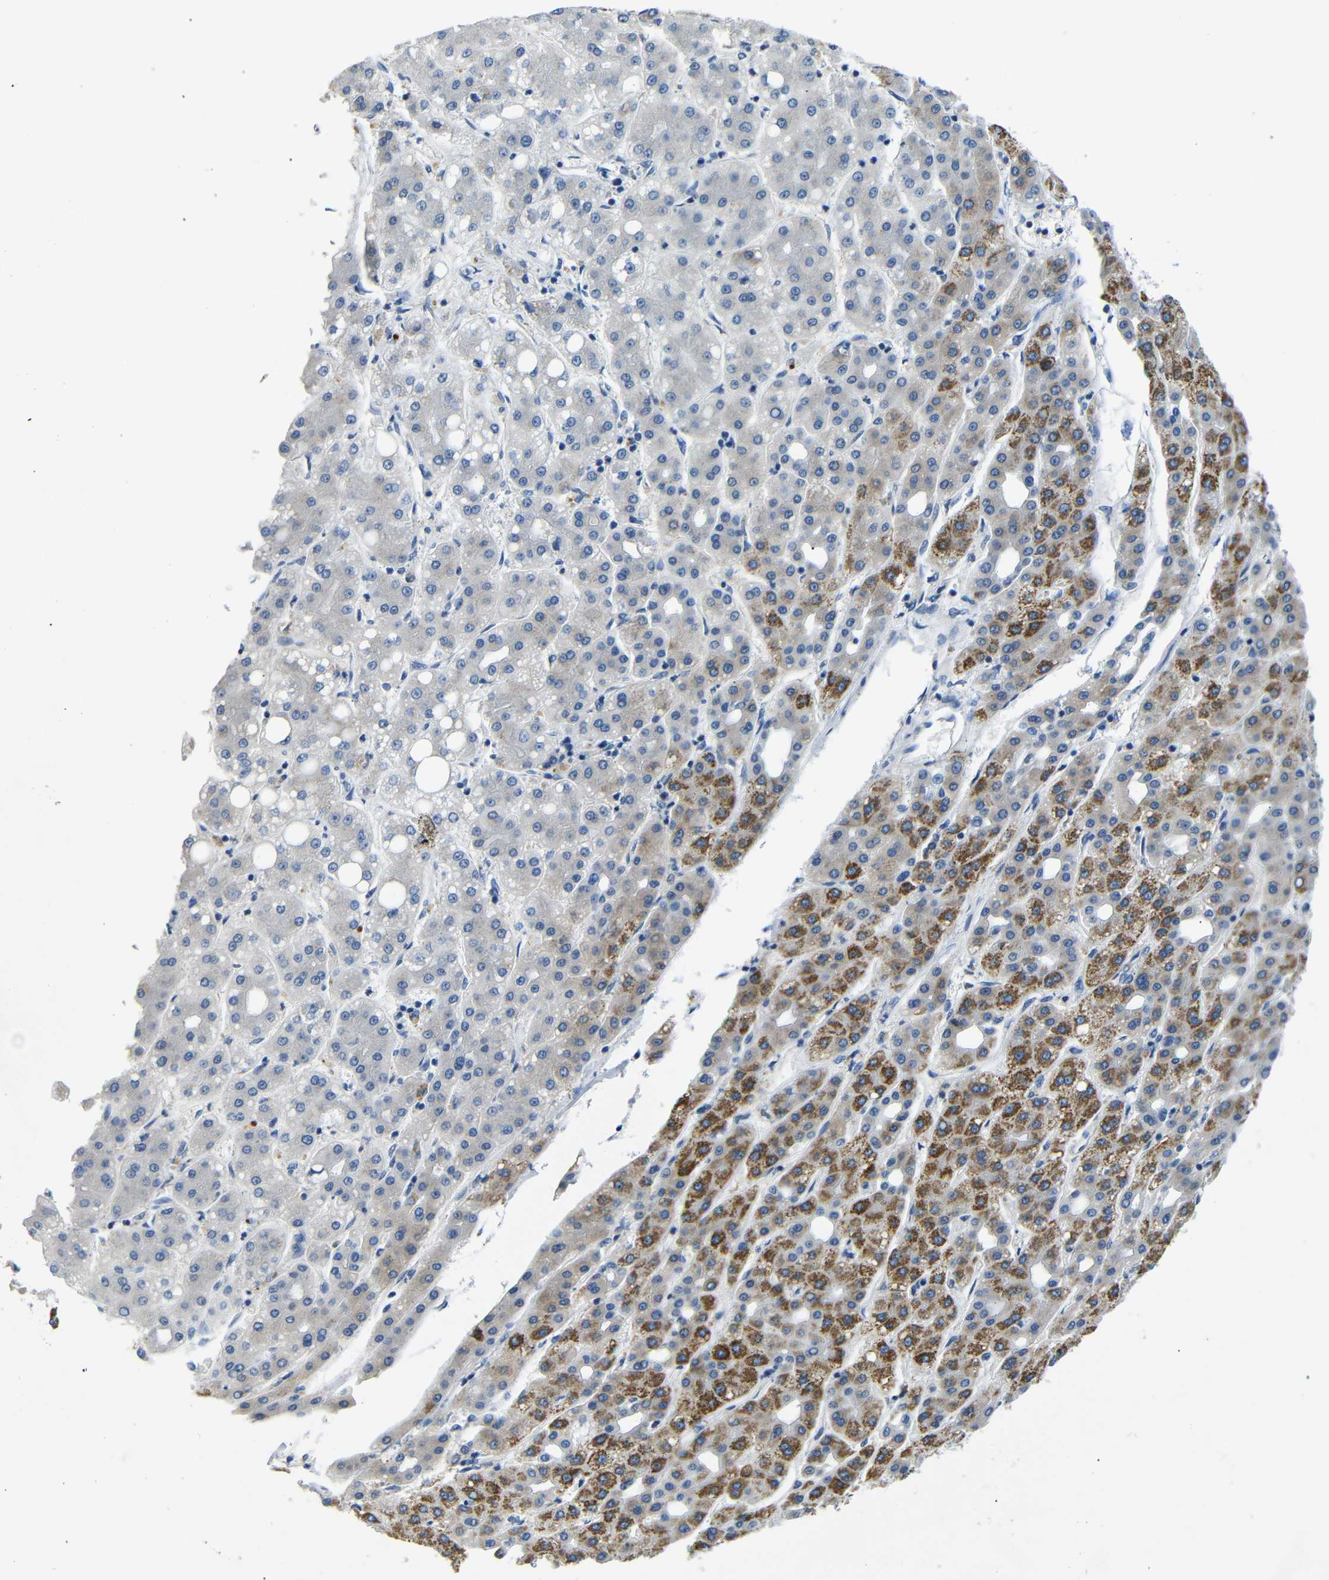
{"staining": {"intensity": "strong", "quantity": "25%-75%", "location": "cytoplasmic/membranous"}, "tissue": "liver cancer", "cell_type": "Tumor cells", "image_type": "cancer", "snomed": [{"axis": "morphology", "description": "Carcinoma, Hepatocellular, NOS"}, {"axis": "topography", "description": "Liver"}], "caption": "Immunohistochemistry (IHC) of liver cancer (hepatocellular carcinoma) exhibits high levels of strong cytoplasmic/membranous expression in about 25%-75% of tumor cells.", "gene": "DCP1A", "patient": {"sex": "male", "age": 65}}